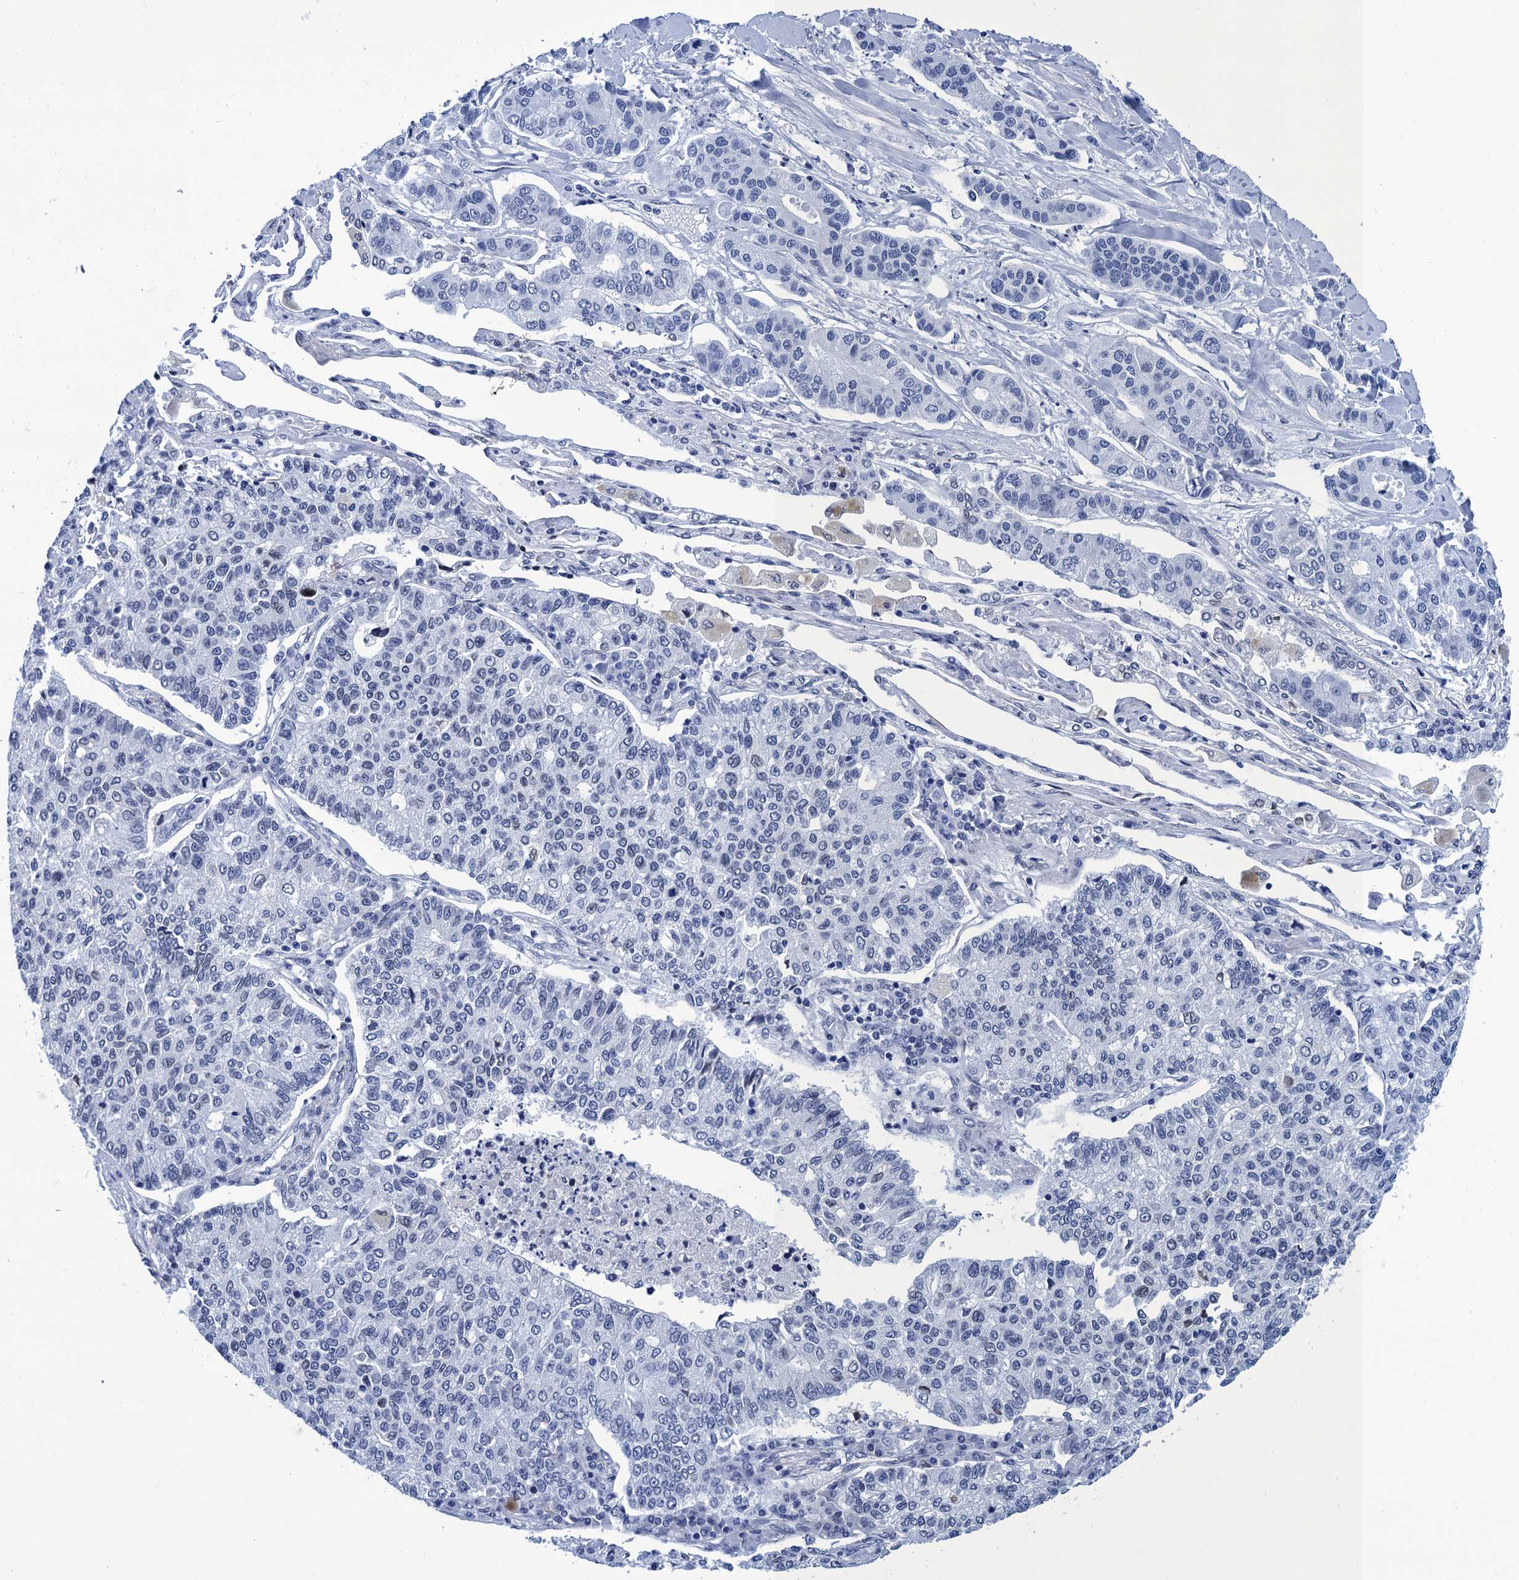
{"staining": {"intensity": "negative", "quantity": "none", "location": "none"}, "tissue": "lung cancer", "cell_type": "Tumor cells", "image_type": "cancer", "snomed": [{"axis": "morphology", "description": "Adenocarcinoma, NOS"}, {"axis": "topography", "description": "Lung"}], "caption": "Immunohistochemical staining of human adenocarcinoma (lung) reveals no significant positivity in tumor cells. The staining was performed using DAB (3,3'-diaminobenzidine) to visualize the protein expression in brown, while the nuclei were stained in blue with hematoxylin (Magnification: 20x).", "gene": "METTL25", "patient": {"sex": "male", "age": 49}}